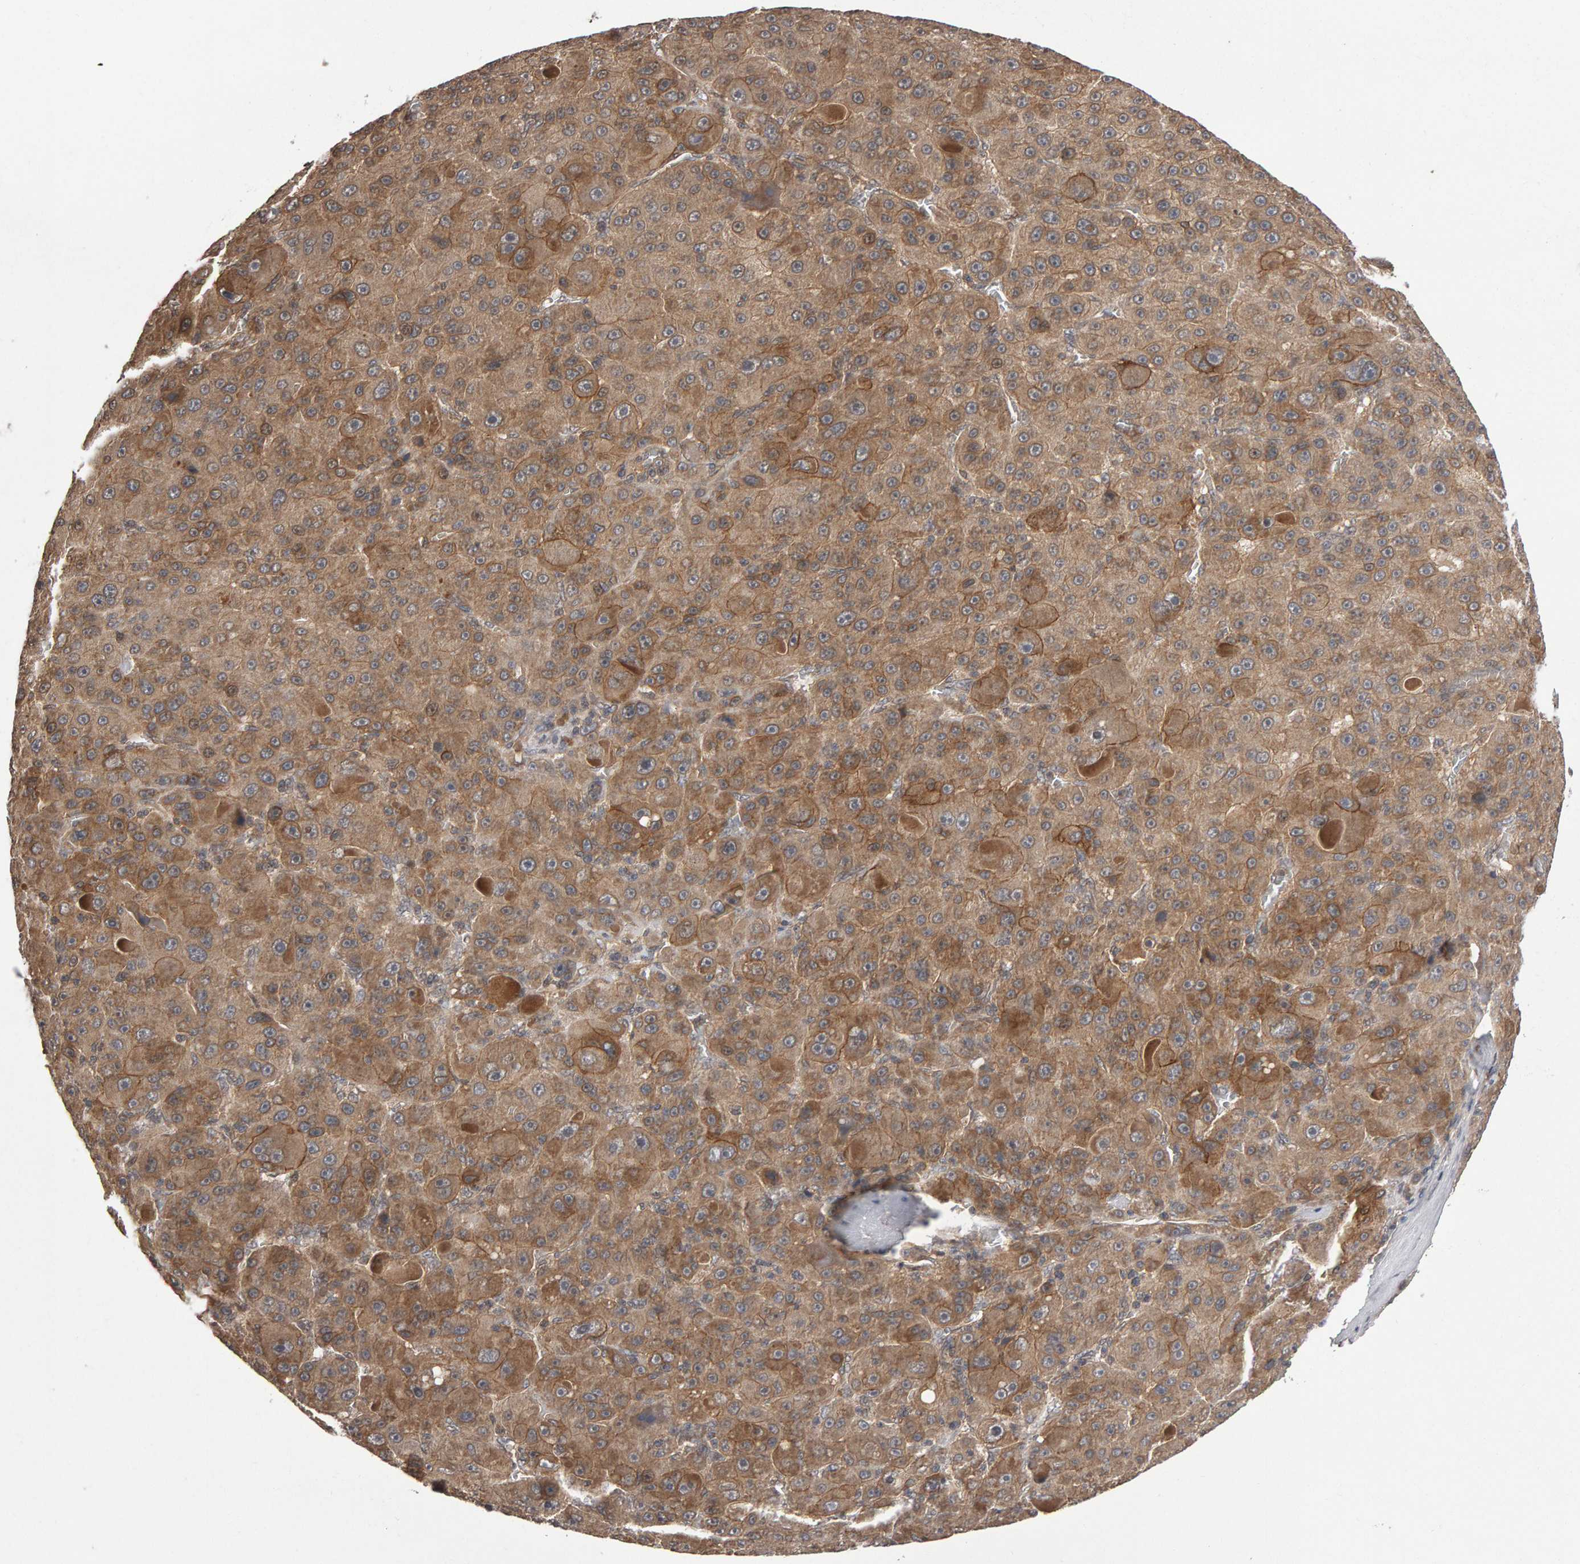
{"staining": {"intensity": "moderate", "quantity": ">75%", "location": "cytoplasmic/membranous"}, "tissue": "liver cancer", "cell_type": "Tumor cells", "image_type": "cancer", "snomed": [{"axis": "morphology", "description": "Carcinoma, Hepatocellular, NOS"}, {"axis": "topography", "description": "Liver"}], "caption": "Human liver cancer (hepatocellular carcinoma) stained with a brown dye demonstrates moderate cytoplasmic/membranous positive positivity in about >75% of tumor cells.", "gene": "SCRIB", "patient": {"sex": "male", "age": 76}}